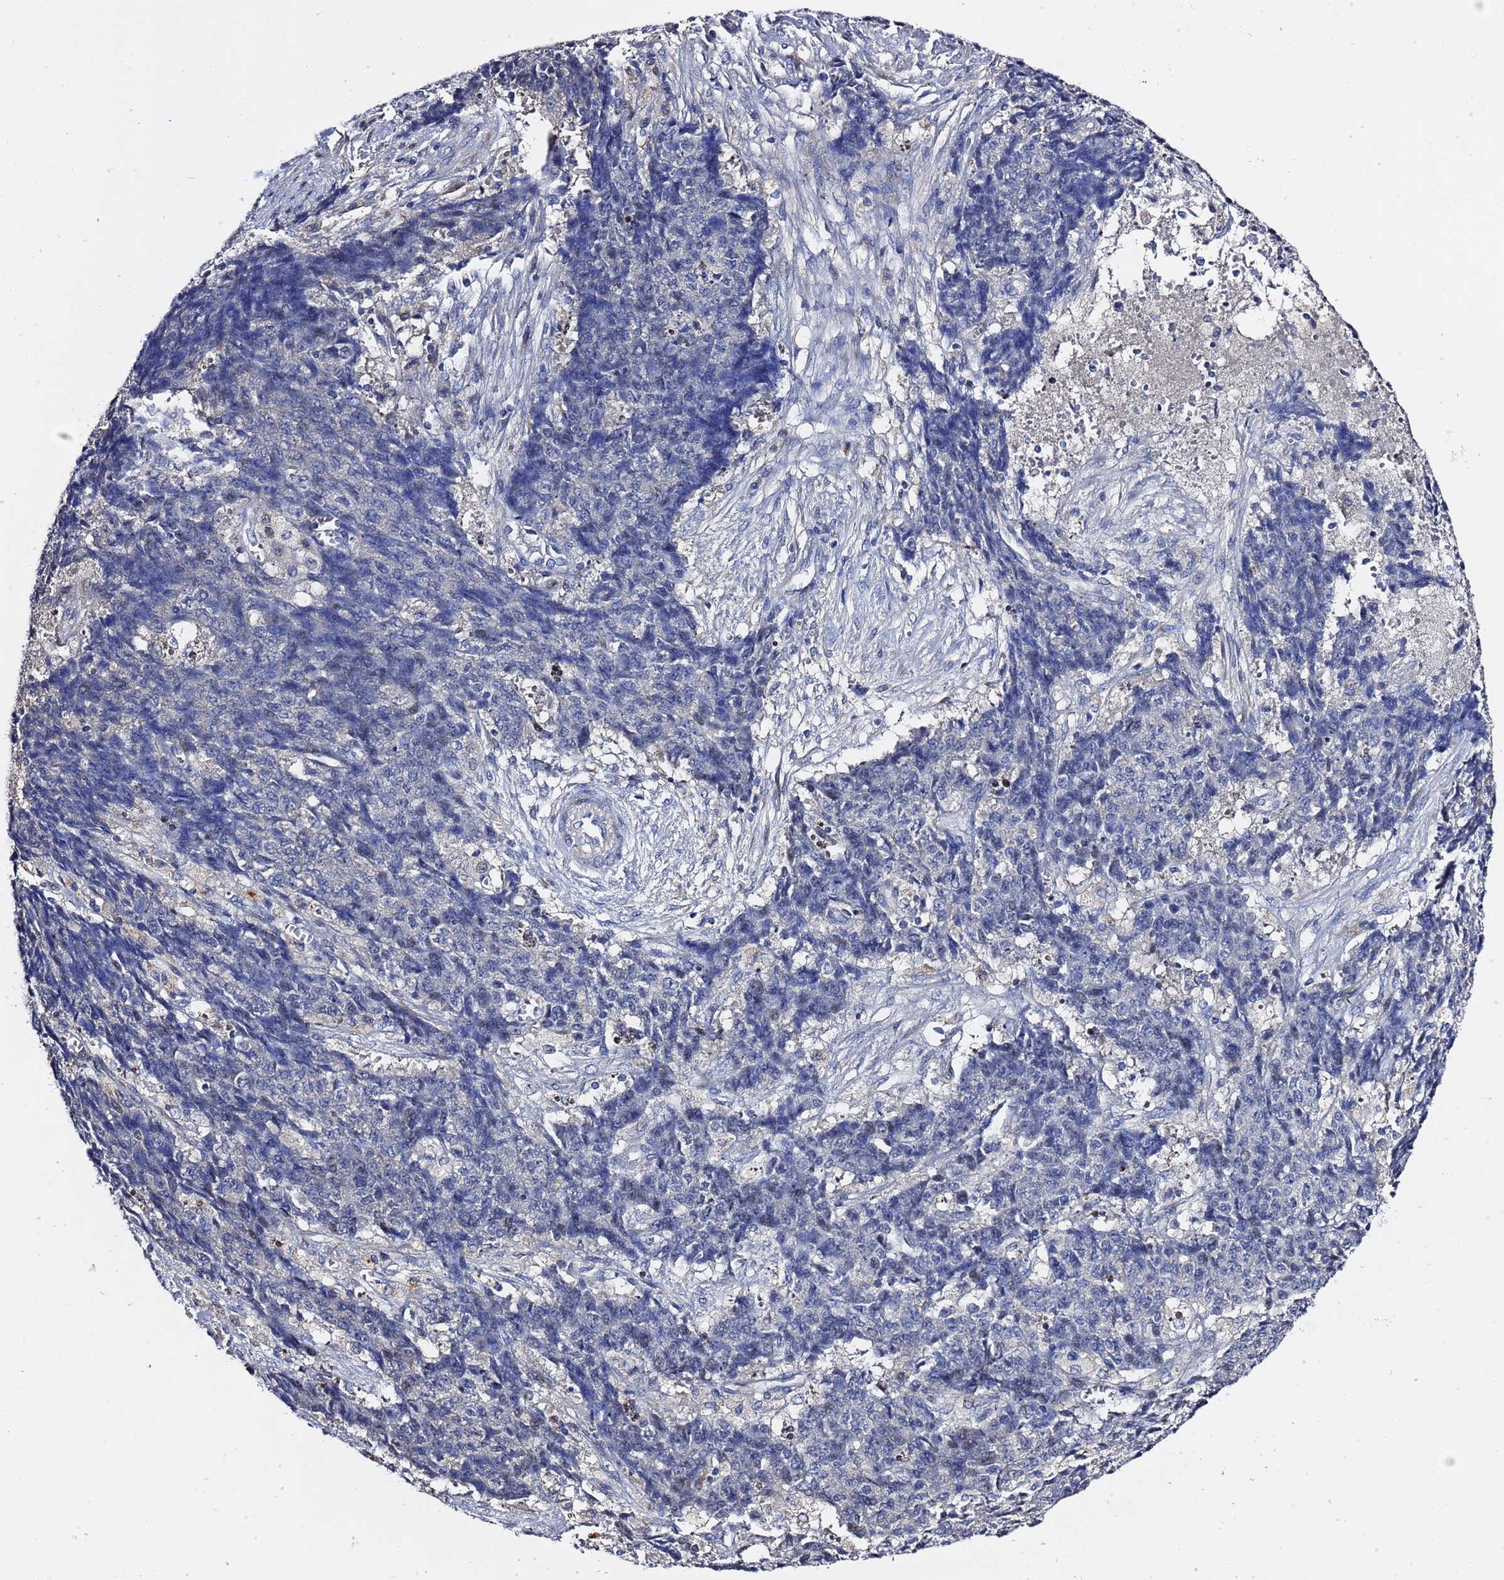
{"staining": {"intensity": "negative", "quantity": "none", "location": "none"}, "tissue": "ovarian cancer", "cell_type": "Tumor cells", "image_type": "cancer", "snomed": [{"axis": "morphology", "description": "Carcinoma, endometroid"}, {"axis": "topography", "description": "Ovary"}], "caption": "Ovarian cancer stained for a protein using immunohistochemistry exhibits no expression tumor cells.", "gene": "NAT2", "patient": {"sex": "female", "age": 42}}